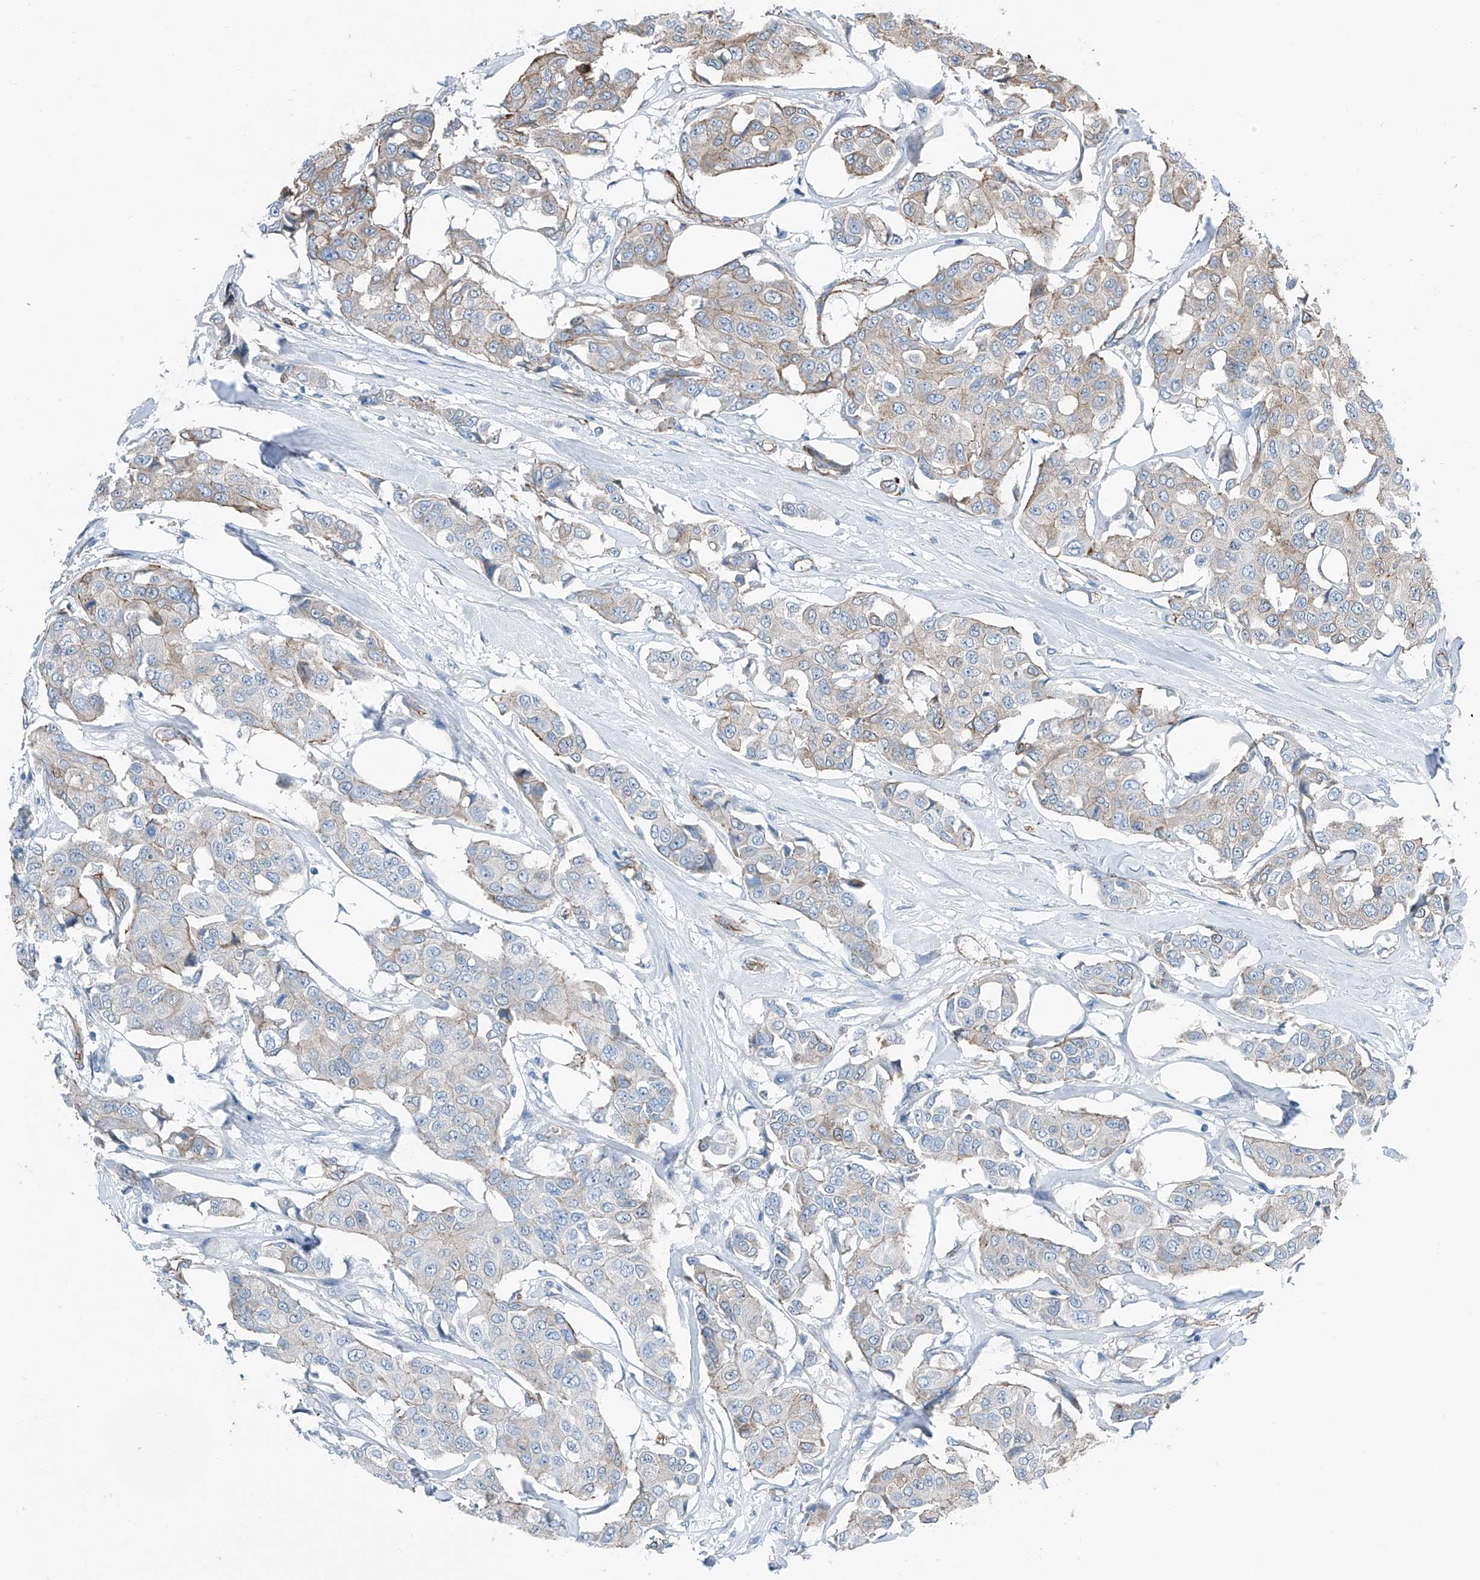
{"staining": {"intensity": "weak", "quantity": "<25%", "location": "cytoplasmic/membranous"}, "tissue": "breast cancer", "cell_type": "Tumor cells", "image_type": "cancer", "snomed": [{"axis": "morphology", "description": "Duct carcinoma"}, {"axis": "topography", "description": "Breast"}], "caption": "A micrograph of breast cancer (infiltrating ductal carcinoma) stained for a protein displays no brown staining in tumor cells. (DAB immunohistochemistry with hematoxylin counter stain).", "gene": "THEMIS2", "patient": {"sex": "female", "age": 80}}